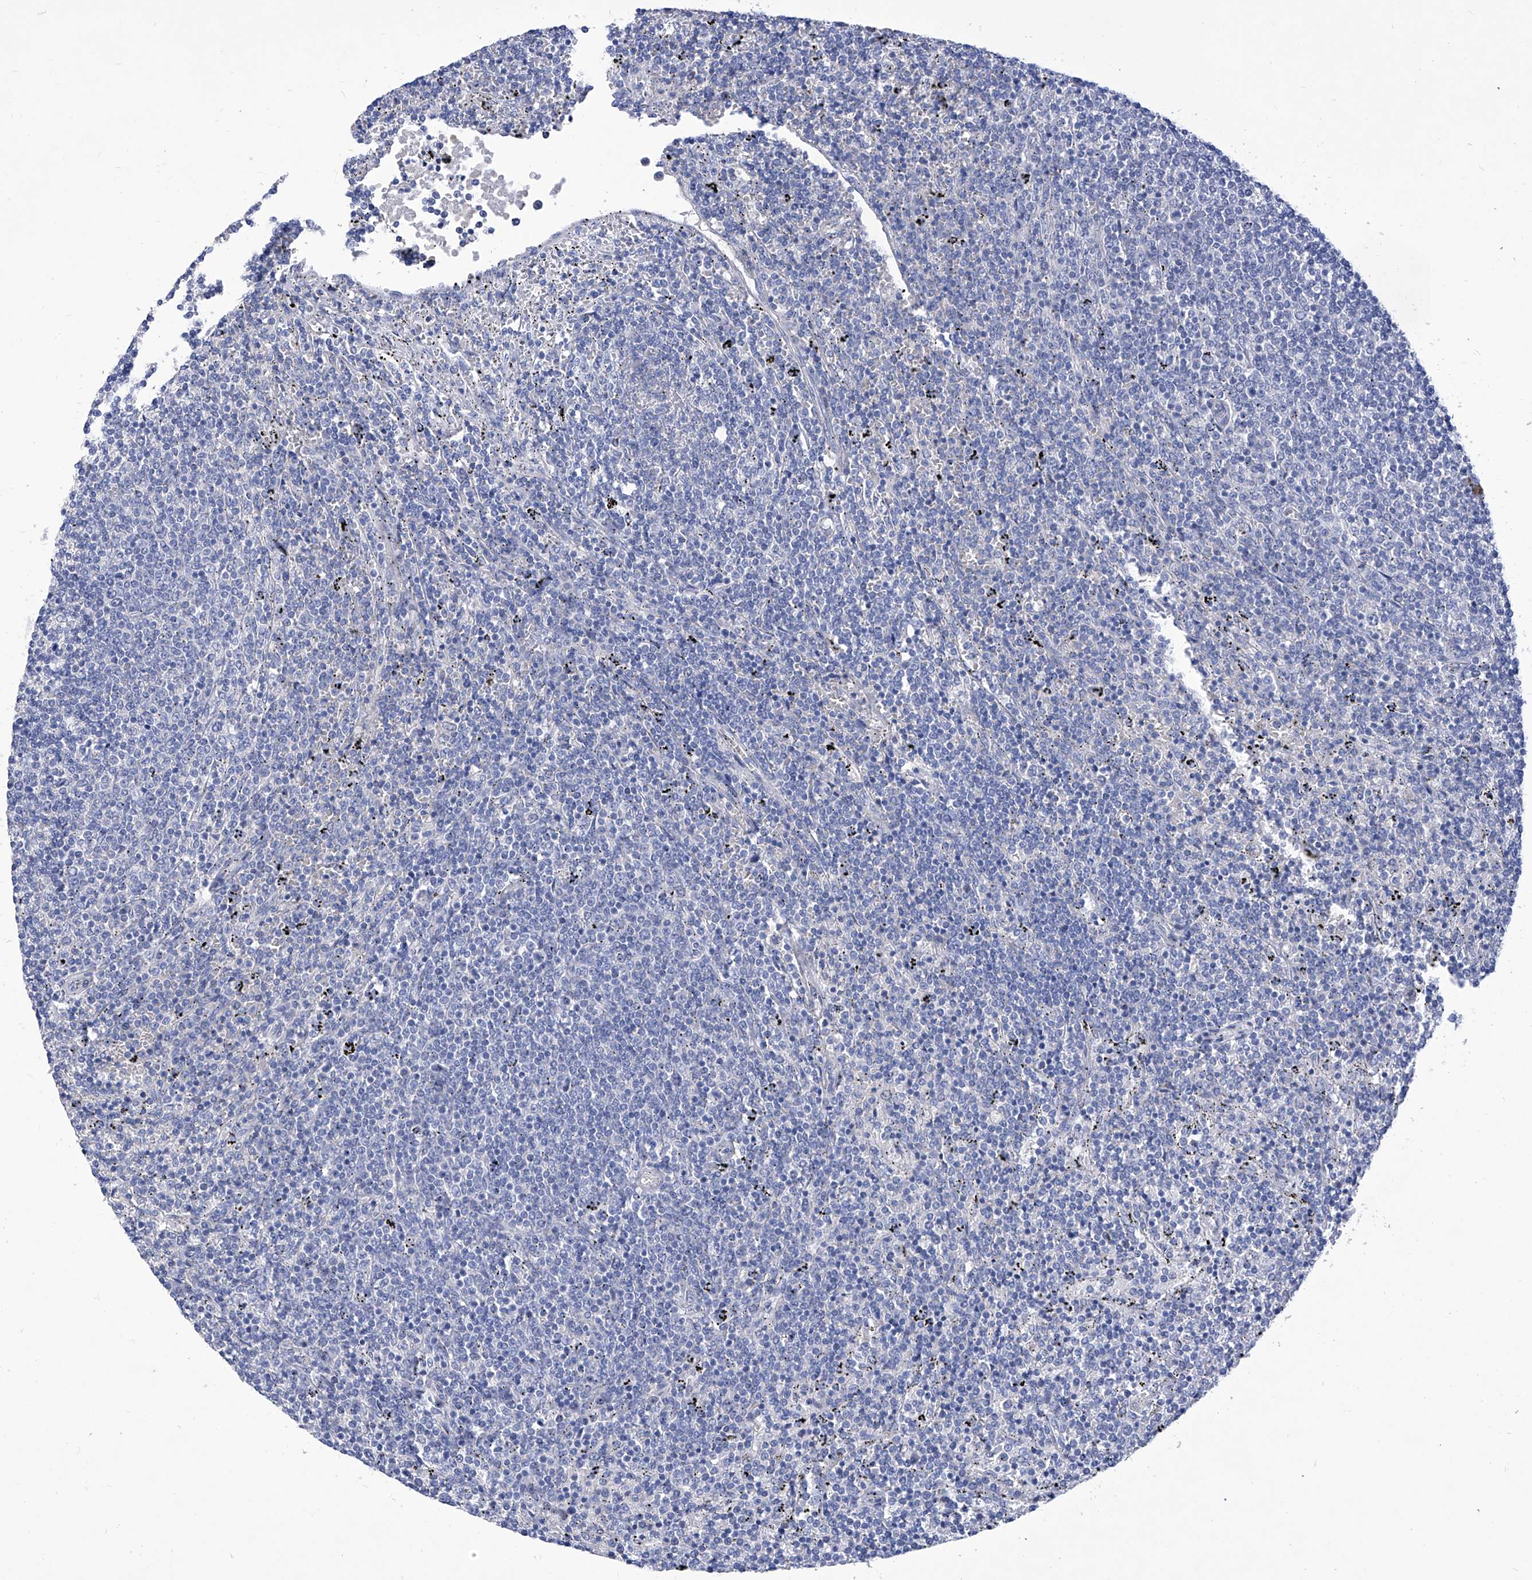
{"staining": {"intensity": "negative", "quantity": "none", "location": "none"}, "tissue": "lymphoma", "cell_type": "Tumor cells", "image_type": "cancer", "snomed": [{"axis": "morphology", "description": "Malignant lymphoma, non-Hodgkin's type, Low grade"}, {"axis": "topography", "description": "Spleen"}], "caption": "Tumor cells show no significant protein staining in lymphoma.", "gene": "IFNL2", "patient": {"sex": "female", "age": 50}}